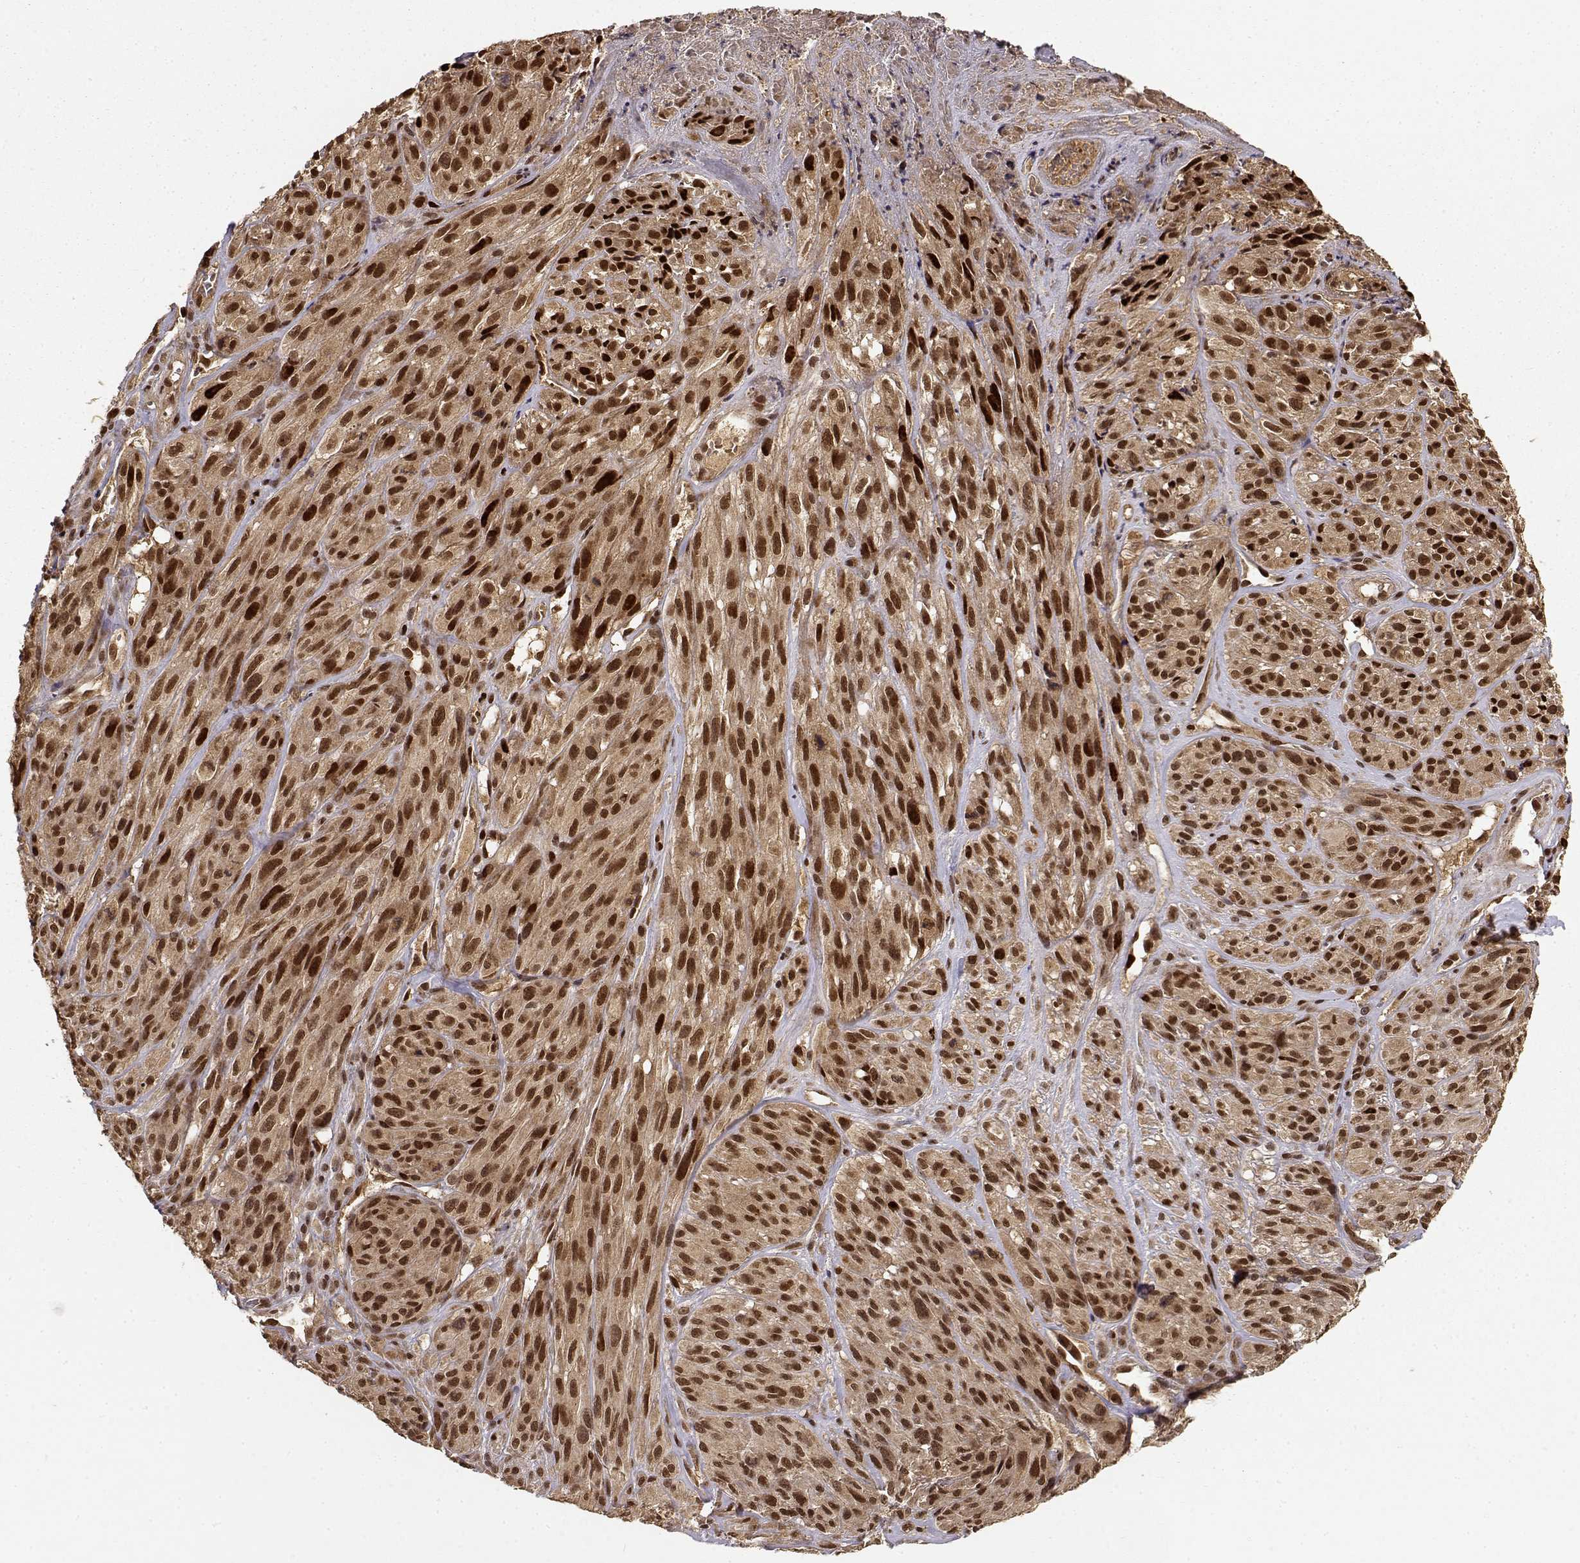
{"staining": {"intensity": "strong", "quantity": ">75%", "location": "cytoplasmic/membranous,nuclear"}, "tissue": "melanoma", "cell_type": "Tumor cells", "image_type": "cancer", "snomed": [{"axis": "morphology", "description": "Malignant melanoma, NOS"}, {"axis": "topography", "description": "Skin"}], "caption": "The histopathology image displays immunohistochemical staining of malignant melanoma. There is strong cytoplasmic/membranous and nuclear expression is seen in about >75% of tumor cells. Using DAB (3,3'-diaminobenzidine) (brown) and hematoxylin (blue) stains, captured at high magnification using brightfield microscopy.", "gene": "MAEA", "patient": {"sex": "male", "age": 51}}